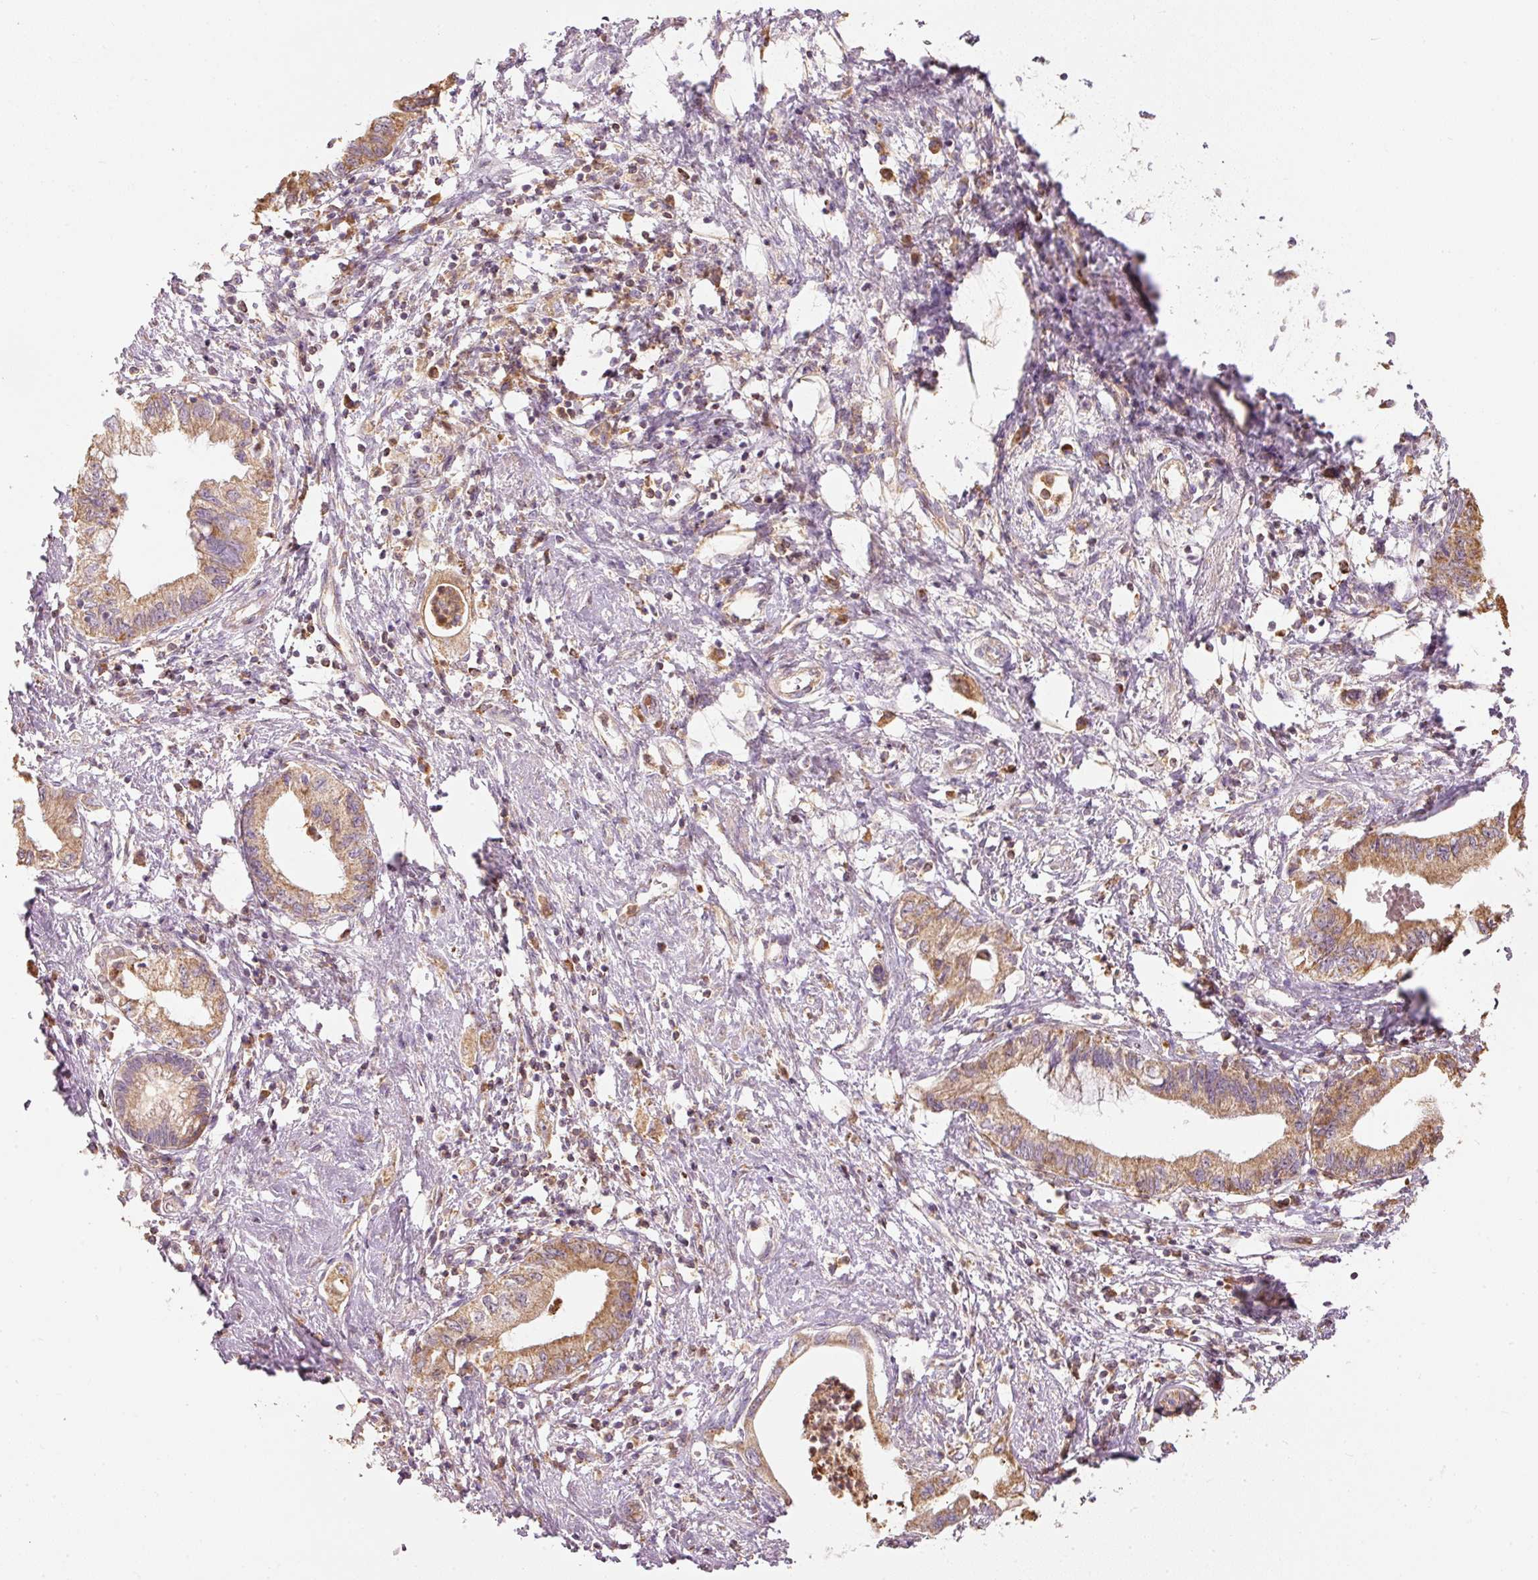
{"staining": {"intensity": "moderate", "quantity": ">75%", "location": "cytoplasmic/membranous"}, "tissue": "pancreatic cancer", "cell_type": "Tumor cells", "image_type": "cancer", "snomed": [{"axis": "morphology", "description": "Adenocarcinoma, NOS"}, {"axis": "topography", "description": "Pancreas"}], "caption": "Immunohistochemical staining of pancreatic cancer (adenocarcinoma) demonstrates moderate cytoplasmic/membranous protein expression in about >75% of tumor cells.", "gene": "PSENEN", "patient": {"sex": "female", "age": 73}}